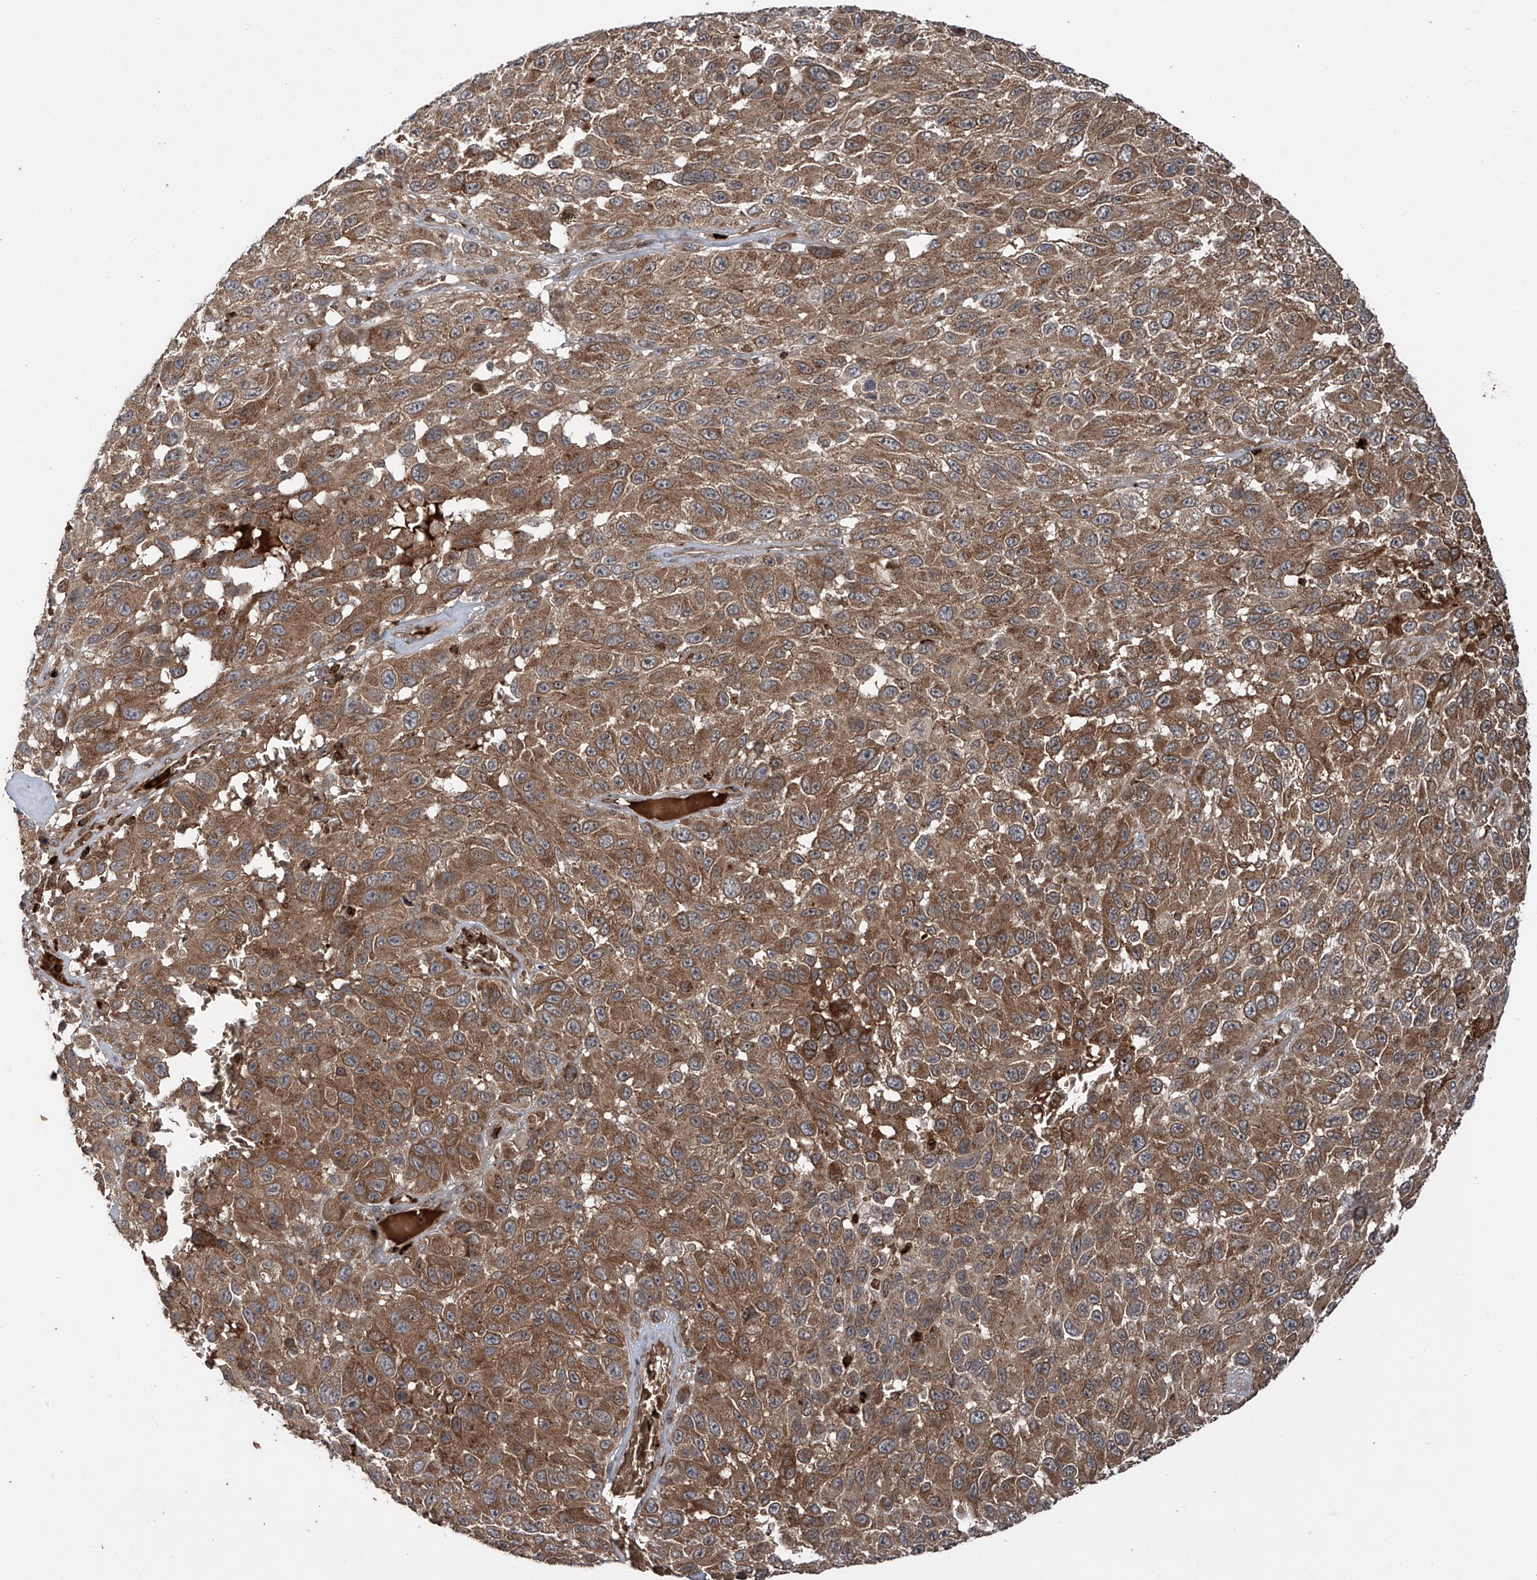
{"staining": {"intensity": "moderate", "quantity": ">75%", "location": "cytoplasmic/membranous"}, "tissue": "melanoma", "cell_type": "Tumor cells", "image_type": "cancer", "snomed": [{"axis": "morphology", "description": "Malignant melanoma, NOS"}, {"axis": "topography", "description": "Skin"}], "caption": "Tumor cells demonstrate moderate cytoplasmic/membranous positivity in approximately >75% of cells in malignant melanoma. (IHC, brightfield microscopy, high magnification).", "gene": "ZDHHC9", "patient": {"sex": "female", "age": 96}}